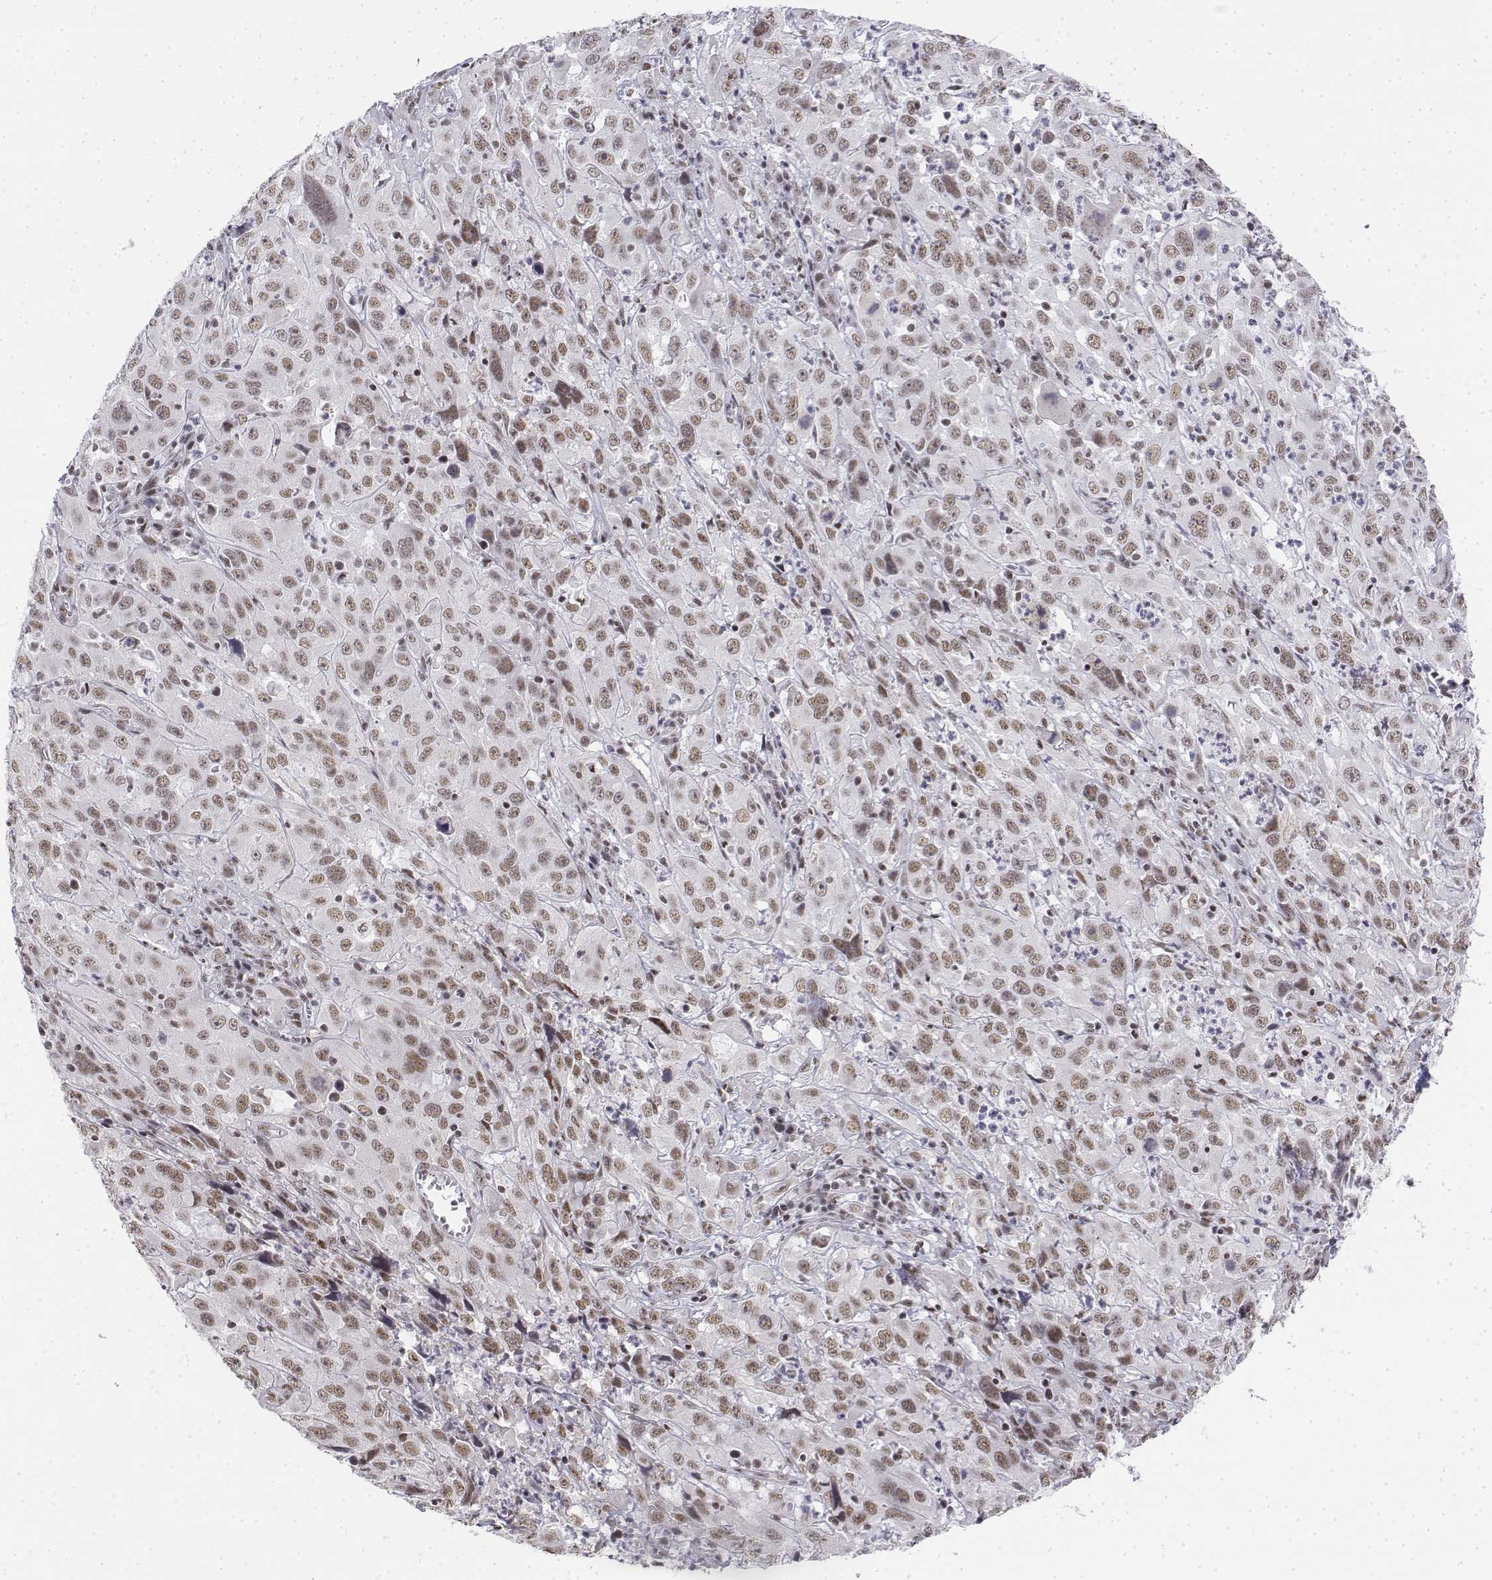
{"staining": {"intensity": "weak", "quantity": ">75%", "location": "nuclear"}, "tissue": "cervical cancer", "cell_type": "Tumor cells", "image_type": "cancer", "snomed": [{"axis": "morphology", "description": "Squamous cell carcinoma, NOS"}, {"axis": "topography", "description": "Cervix"}], "caption": "Cervical cancer (squamous cell carcinoma) stained for a protein (brown) demonstrates weak nuclear positive staining in approximately >75% of tumor cells.", "gene": "SETD1A", "patient": {"sex": "female", "age": 32}}